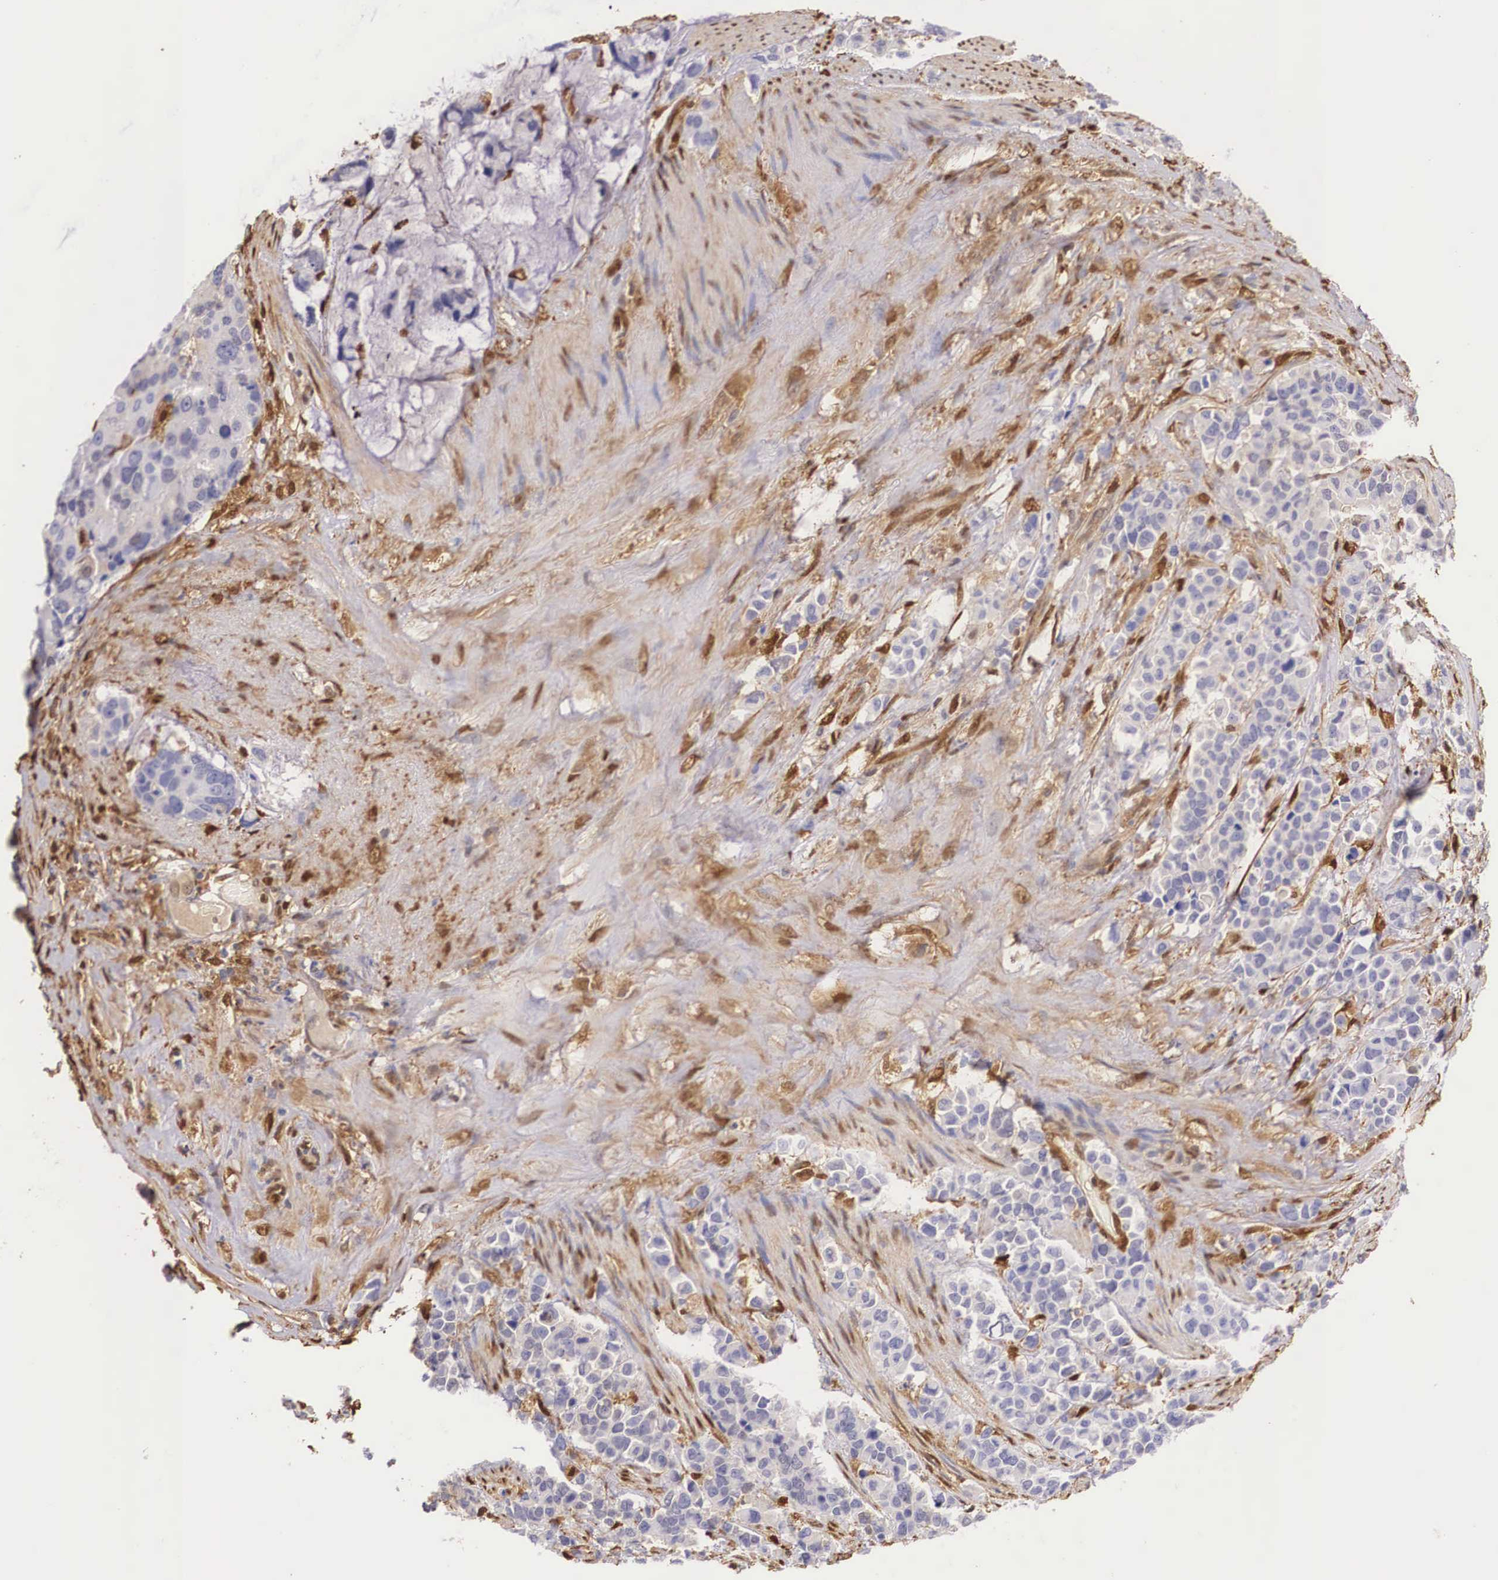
{"staining": {"intensity": "negative", "quantity": "none", "location": "none"}, "tissue": "stomach cancer", "cell_type": "Tumor cells", "image_type": "cancer", "snomed": [{"axis": "morphology", "description": "Adenocarcinoma, NOS"}, {"axis": "topography", "description": "Stomach, upper"}], "caption": "A photomicrograph of stomach adenocarcinoma stained for a protein reveals no brown staining in tumor cells.", "gene": "LGALS1", "patient": {"sex": "male", "age": 71}}